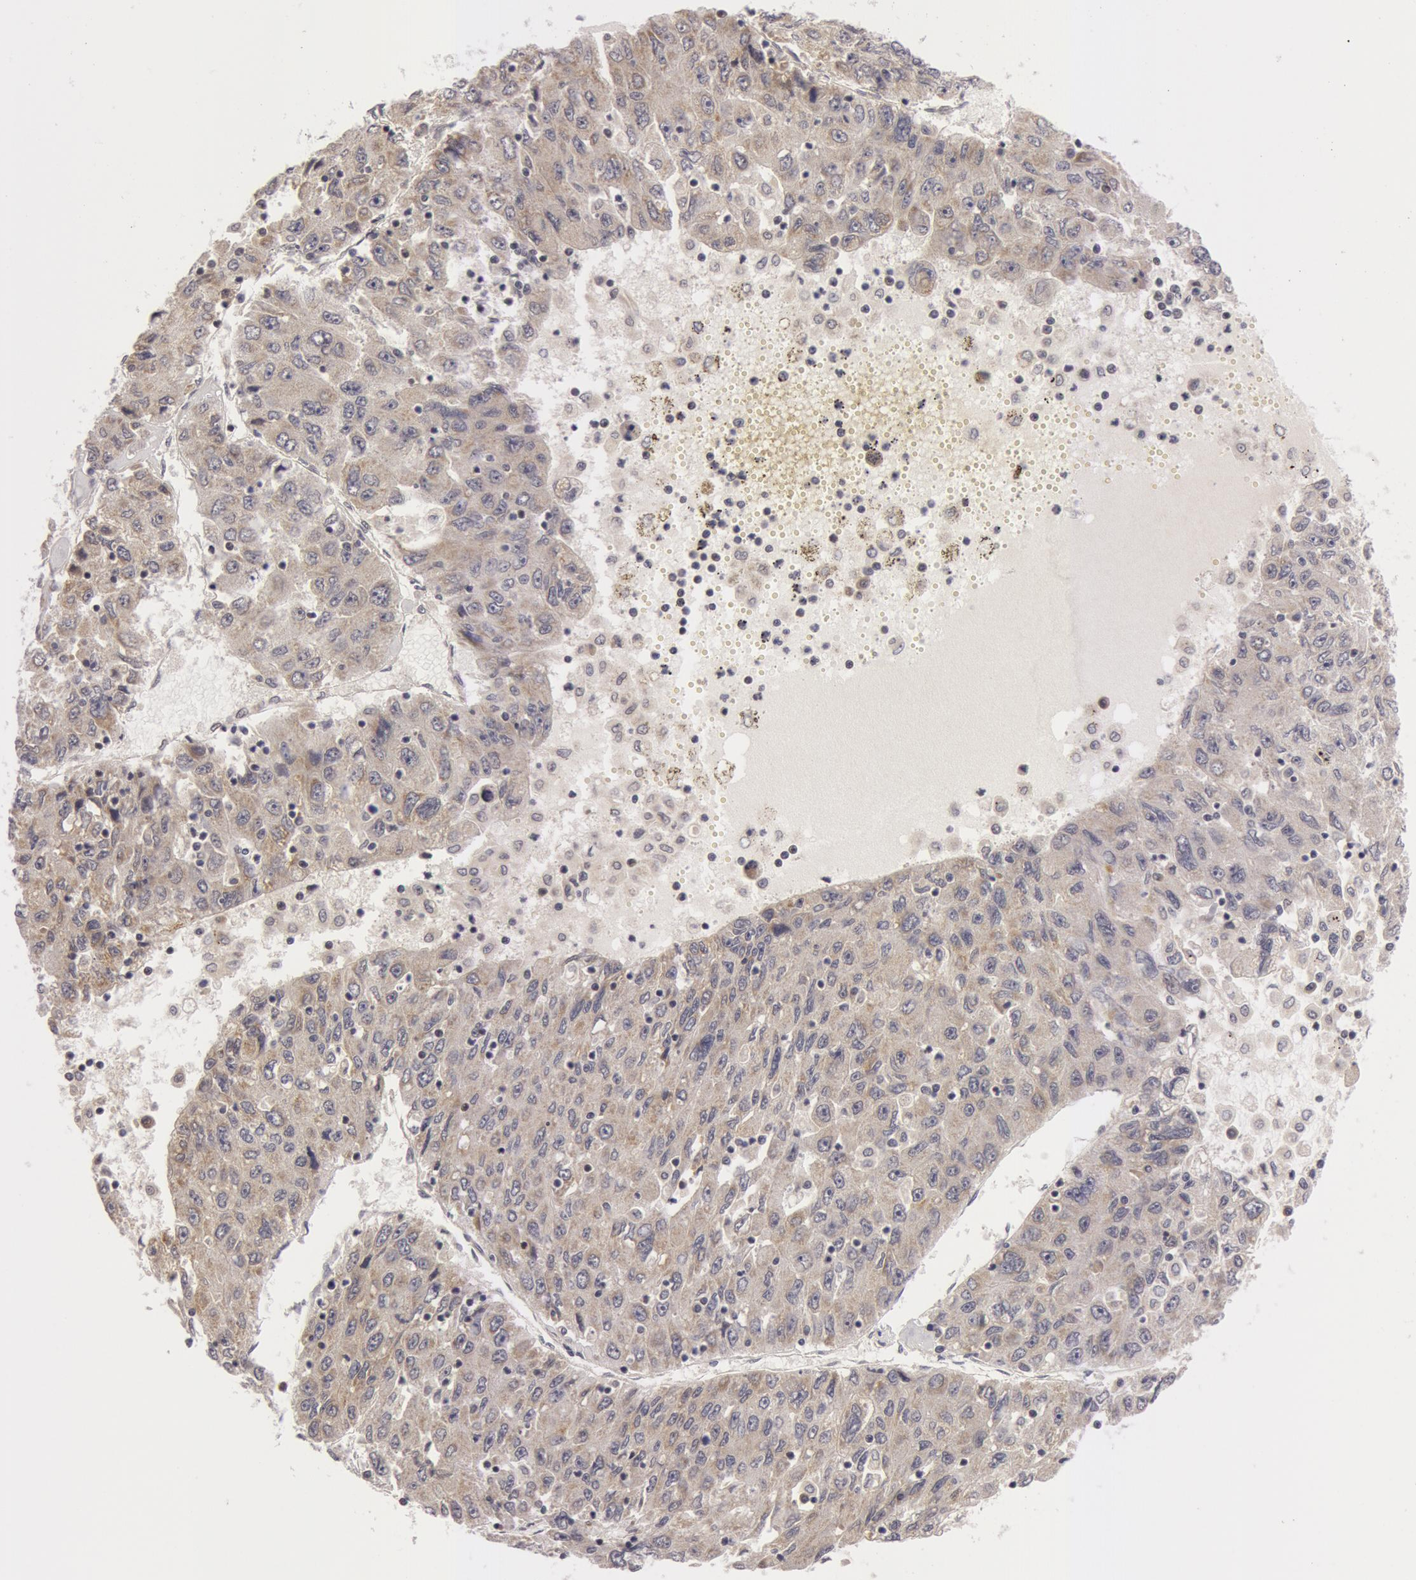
{"staining": {"intensity": "weak", "quantity": "25%-75%", "location": "cytoplasmic/membranous"}, "tissue": "liver cancer", "cell_type": "Tumor cells", "image_type": "cancer", "snomed": [{"axis": "morphology", "description": "Carcinoma, Hepatocellular, NOS"}, {"axis": "topography", "description": "Liver"}], "caption": "Protein expression by IHC reveals weak cytoplasmic/membranous staining in about 25%-75% of tumor cells in liver hepatocellular carcinoma.", "gene": "SYTL4", "patient": {"sex": "male", "age": 49}}